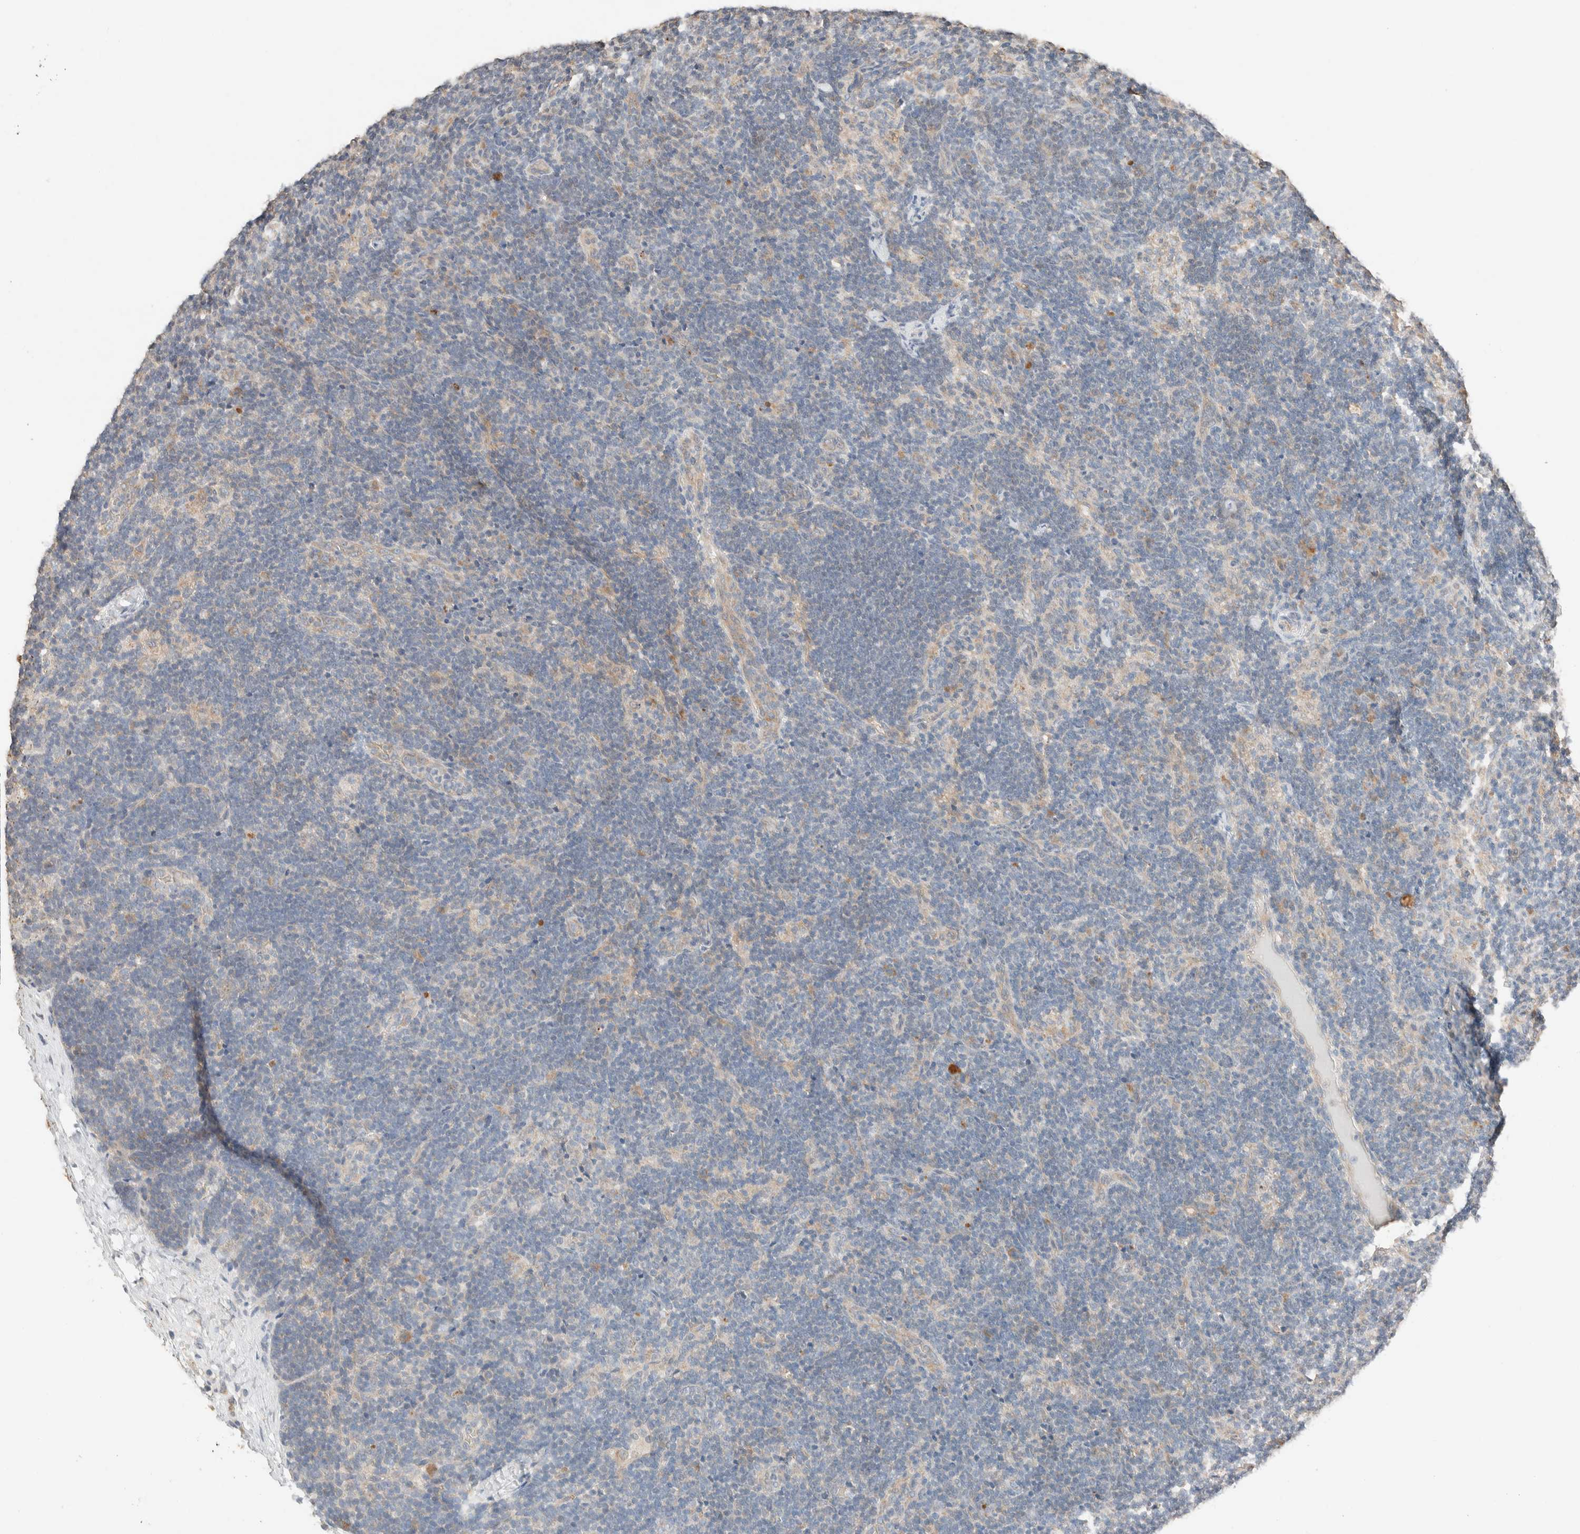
{"staining": {"intensity": "weak", "quantity": "25%-75%", "location": "cytoplasmic/membranous"}, "tissue": "lymph node", "cell_type": "Germinal center cells", "image_type": "normal", "snomed": [{"axis": "morphology", "description": "Normal tissue, NOS"}, {"axis": "topography", "description": "Lymph node"}], "caption": "Benign lymph node demonstrates weak cytoplasmic/membranous staining in approximately 25%-75% of germinal center cells The staining is performed using DAB brown chromogen to label protein expression. The nuclei are counter-stained blue using hematoxylin..", "gene": "TUBD1", "patient": {"sex": "female", "age": 22}}